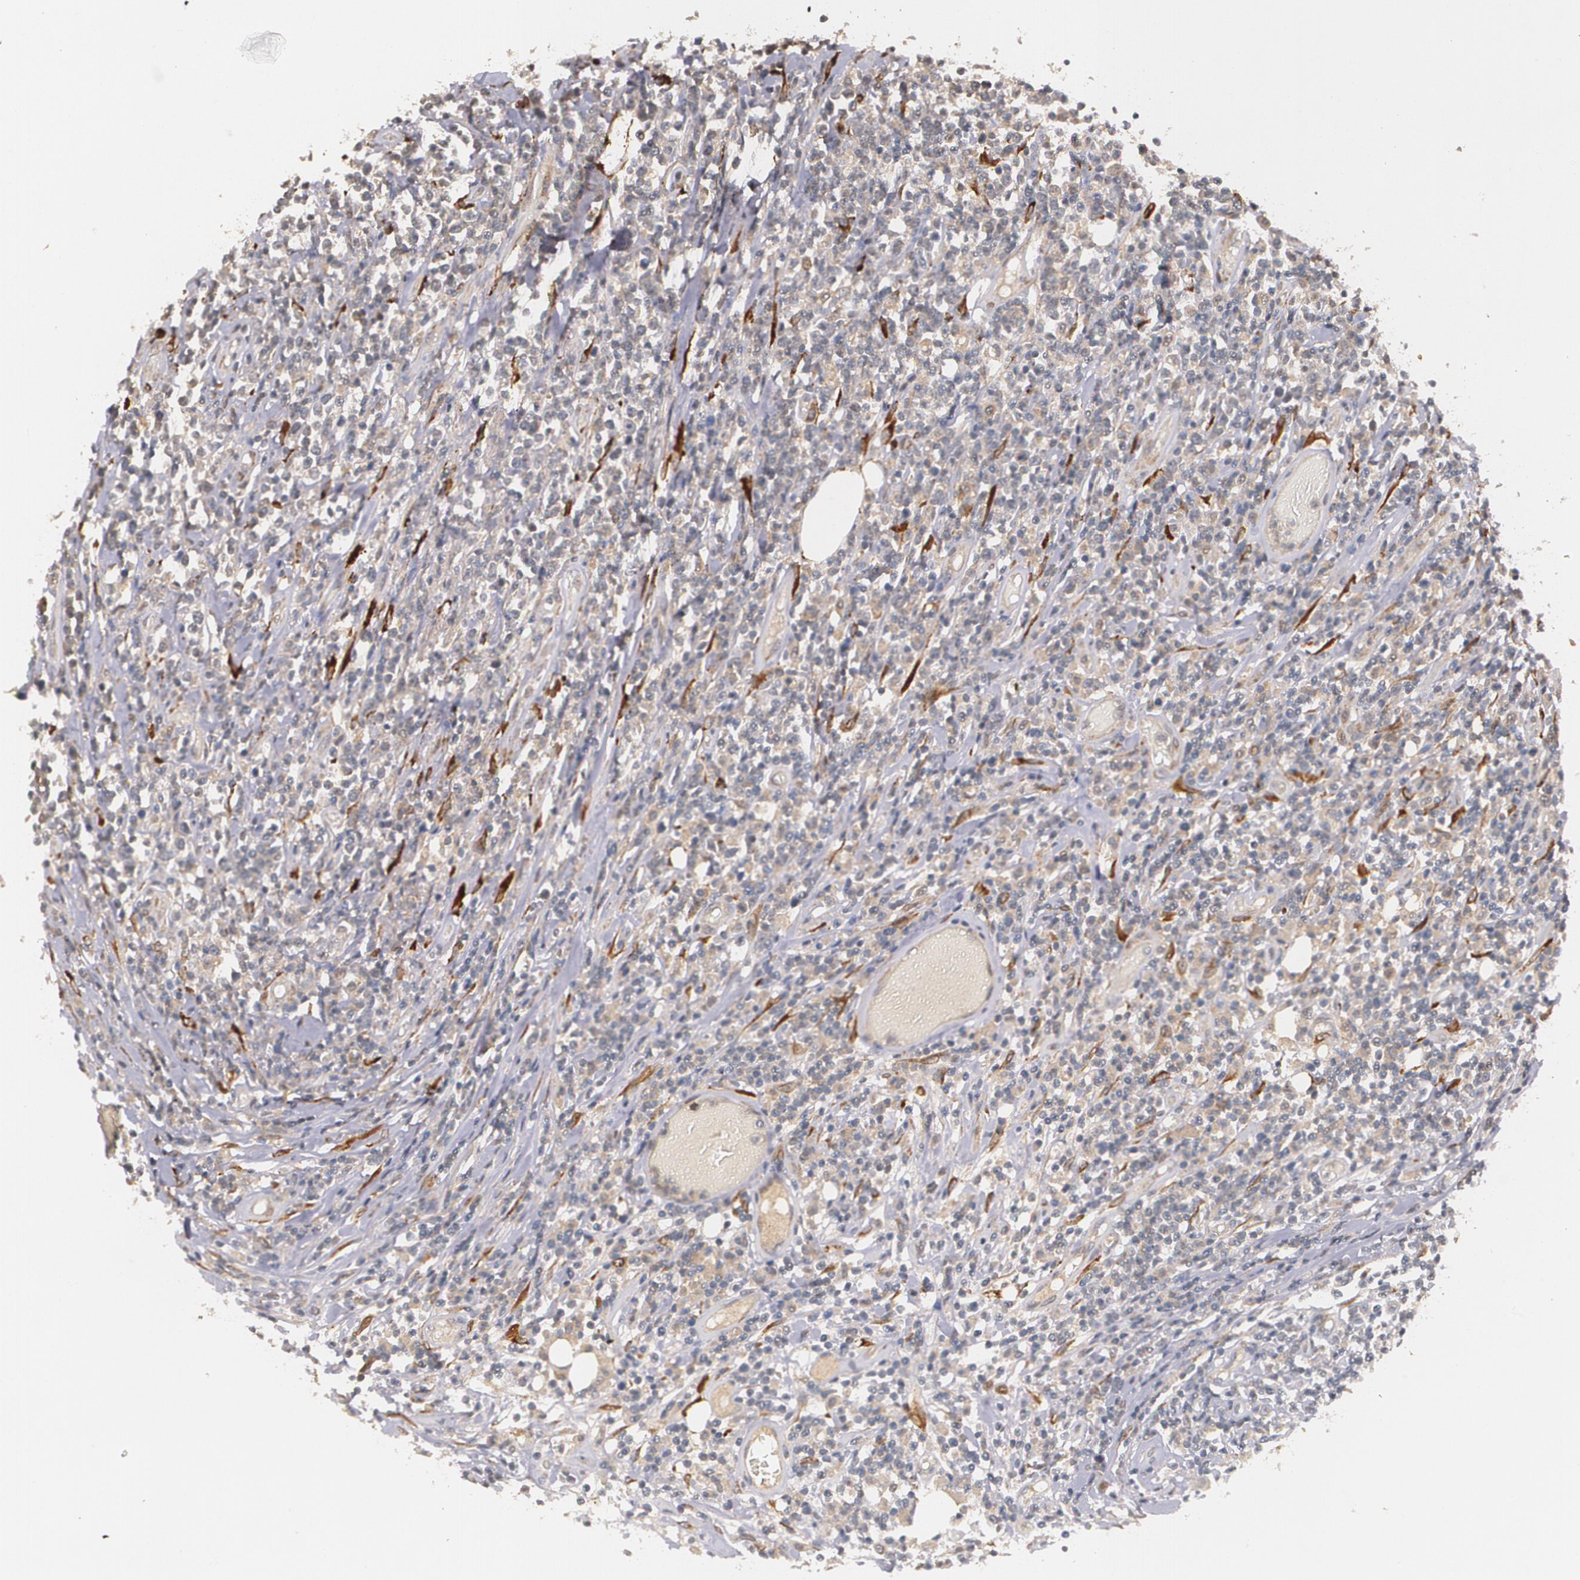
{"staining": {"intensity": "weak", "quantity": "<25%", "location": "cytoplasmic/membranous"}, "tissue": "lymphoma", "cell_type": "Tumor cells", "image_type": "cancer", "snomed": [{"axis": "morphology", "description": "Malignant lymphoma, non-Hodgkin's type, High grade"}, {"axis": "topography", "description": "Colon"}], "caption": "Protein analysis of lymphoma displays no significant positivity in tumor cells.", "gene": "IFNGR2", "patient": {"sex": "male", "age": 82}}